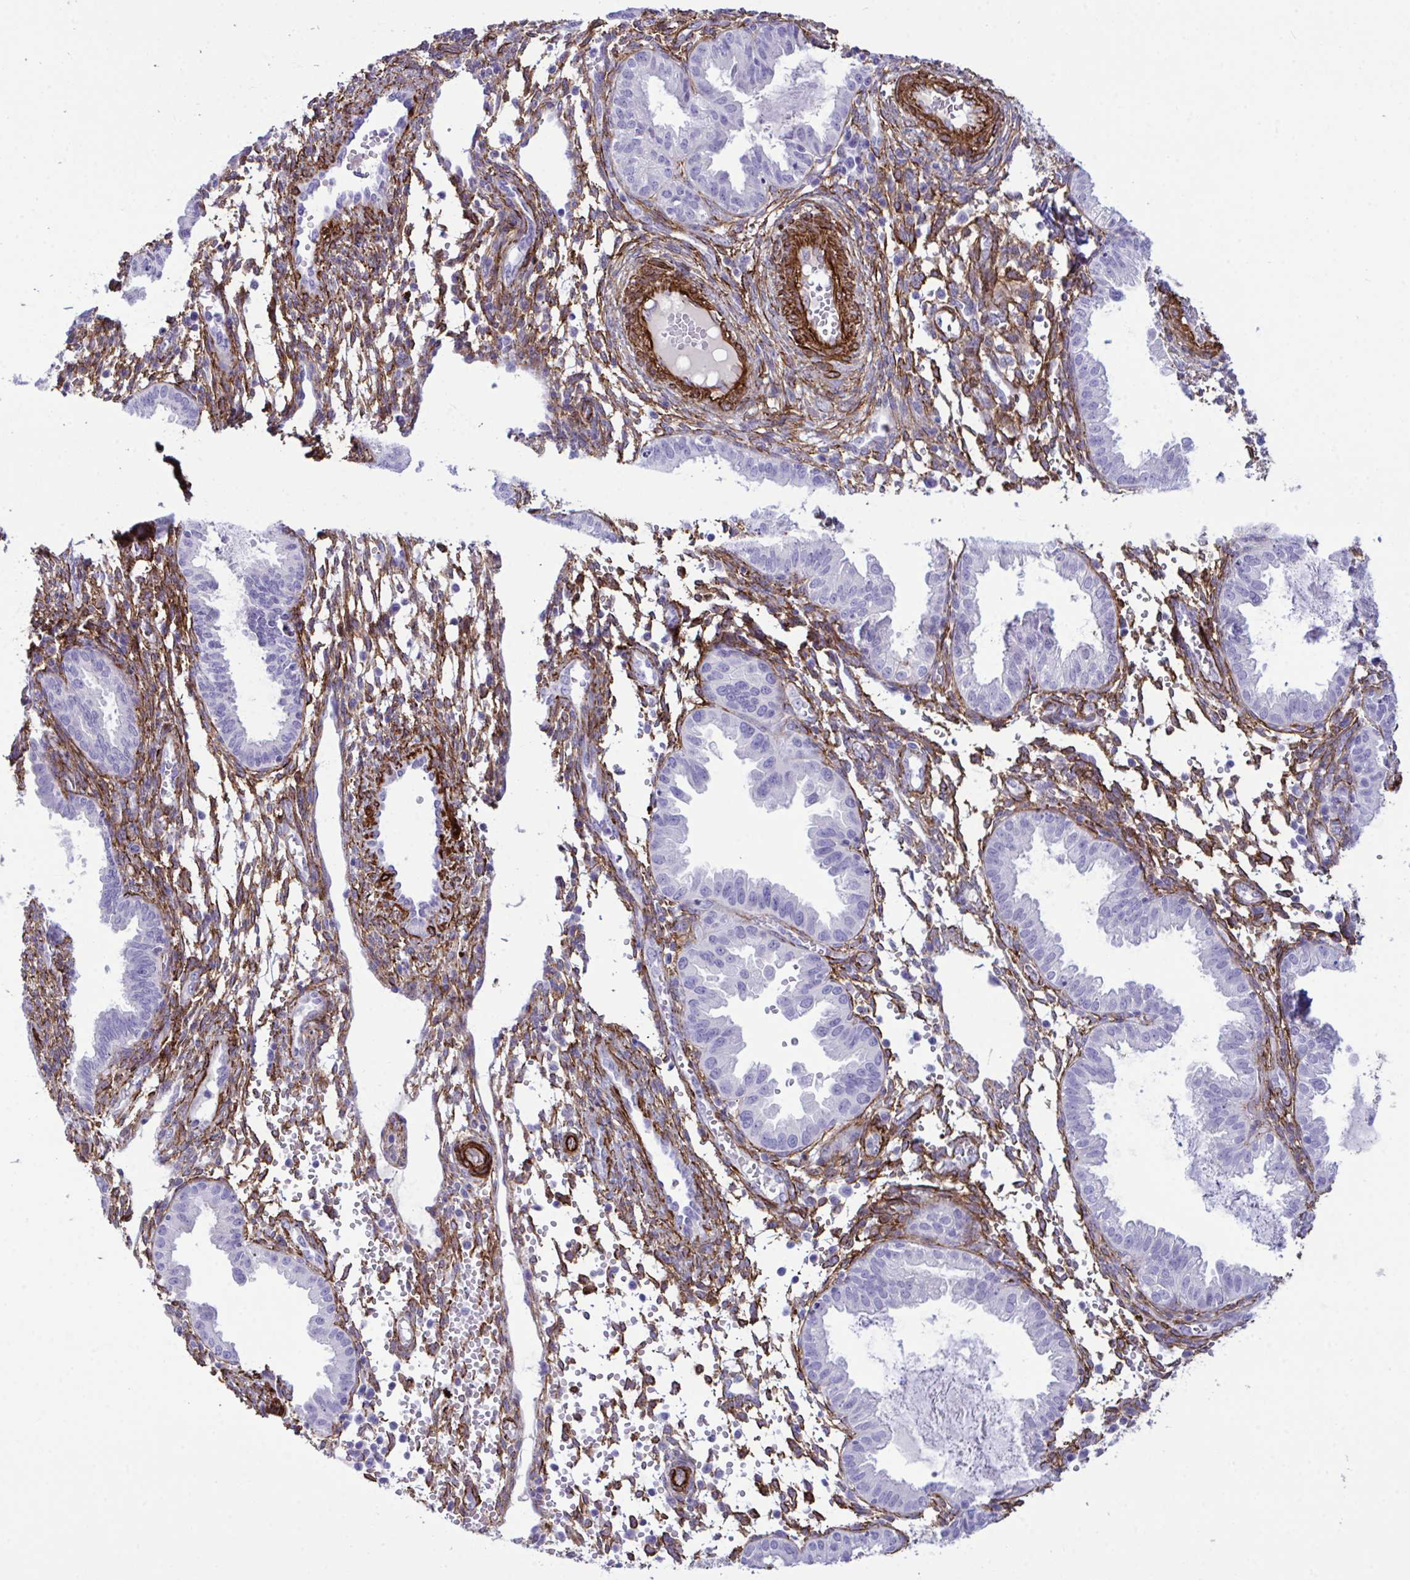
{"staining": {"intensity": "negative", "quantity": "none", "location": "none"}, "tissue": "endometrium", "cell_type": "Cells in endometrial stroma", "image_type": "normal", "snomed": [{"axis": "morphology", "description": "Normal tissue, NOS"}, {"axis": "topography", "description": "Endometrium"}], "caption": "DAB (3,3'-diaminobenzidine) immunohistochemical staining of unremarkable endometrium exhibits no significant expression in cells in endometrial stroma.", "gene": "SYNPO2L", "patient": {"sex": "female", "age": 33}}